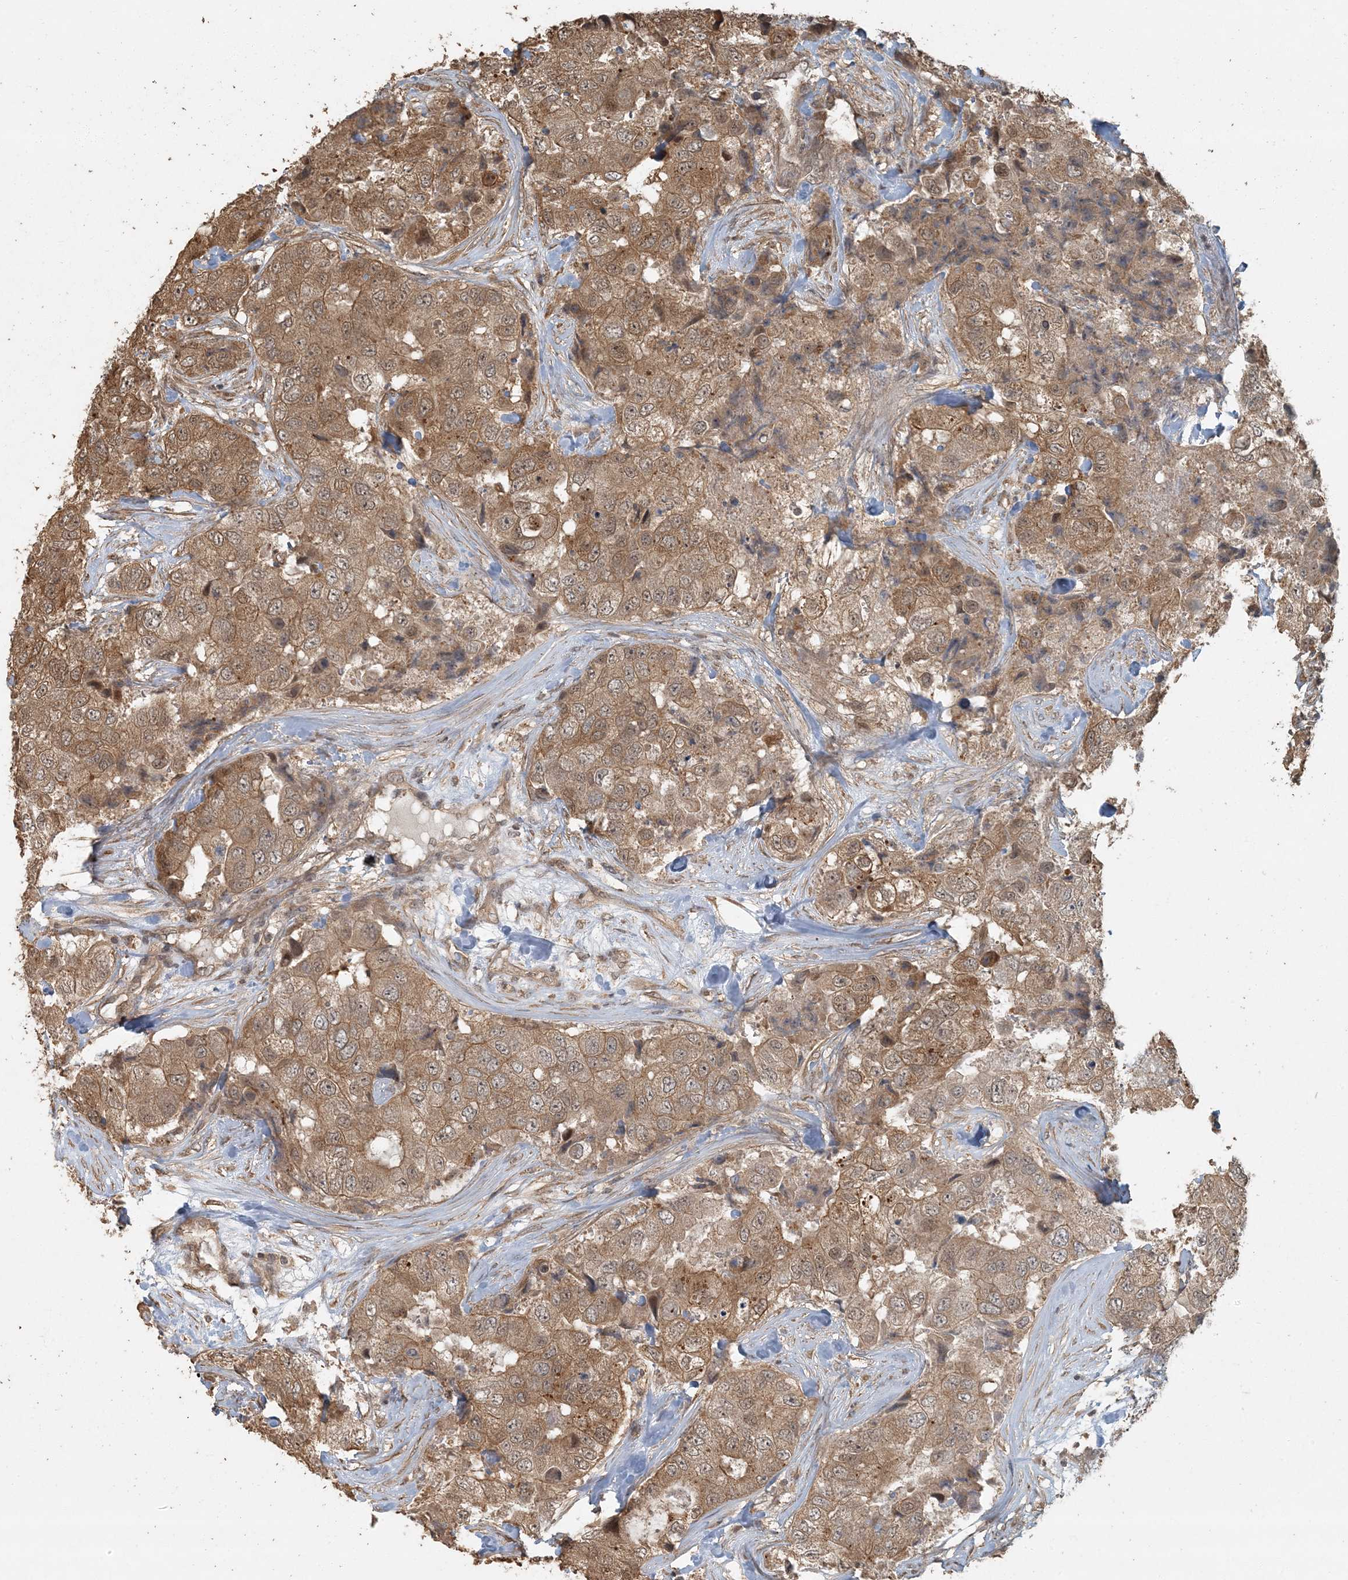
{"staining": {"intensity": "moderate", "quantity": ">75%", "location": "cytoplasmic/membranous"}, "tissue": "breast cancer", "cell_type": "Tumor cells", "image_type": "cancer", "snomed": [{"axis": "morphology", "description": "Duct carcinoma"}, {"axis": "topography", "description": "Breast"}], "caption": "Human invasive ductal carcinoma (breast) stained with a brown dye reveals moderate cytoplasmic/membranous positive expression in about >75% of tumor cells.", "gene": "AK9", "patient": {"sex": "female", "age": 62}}